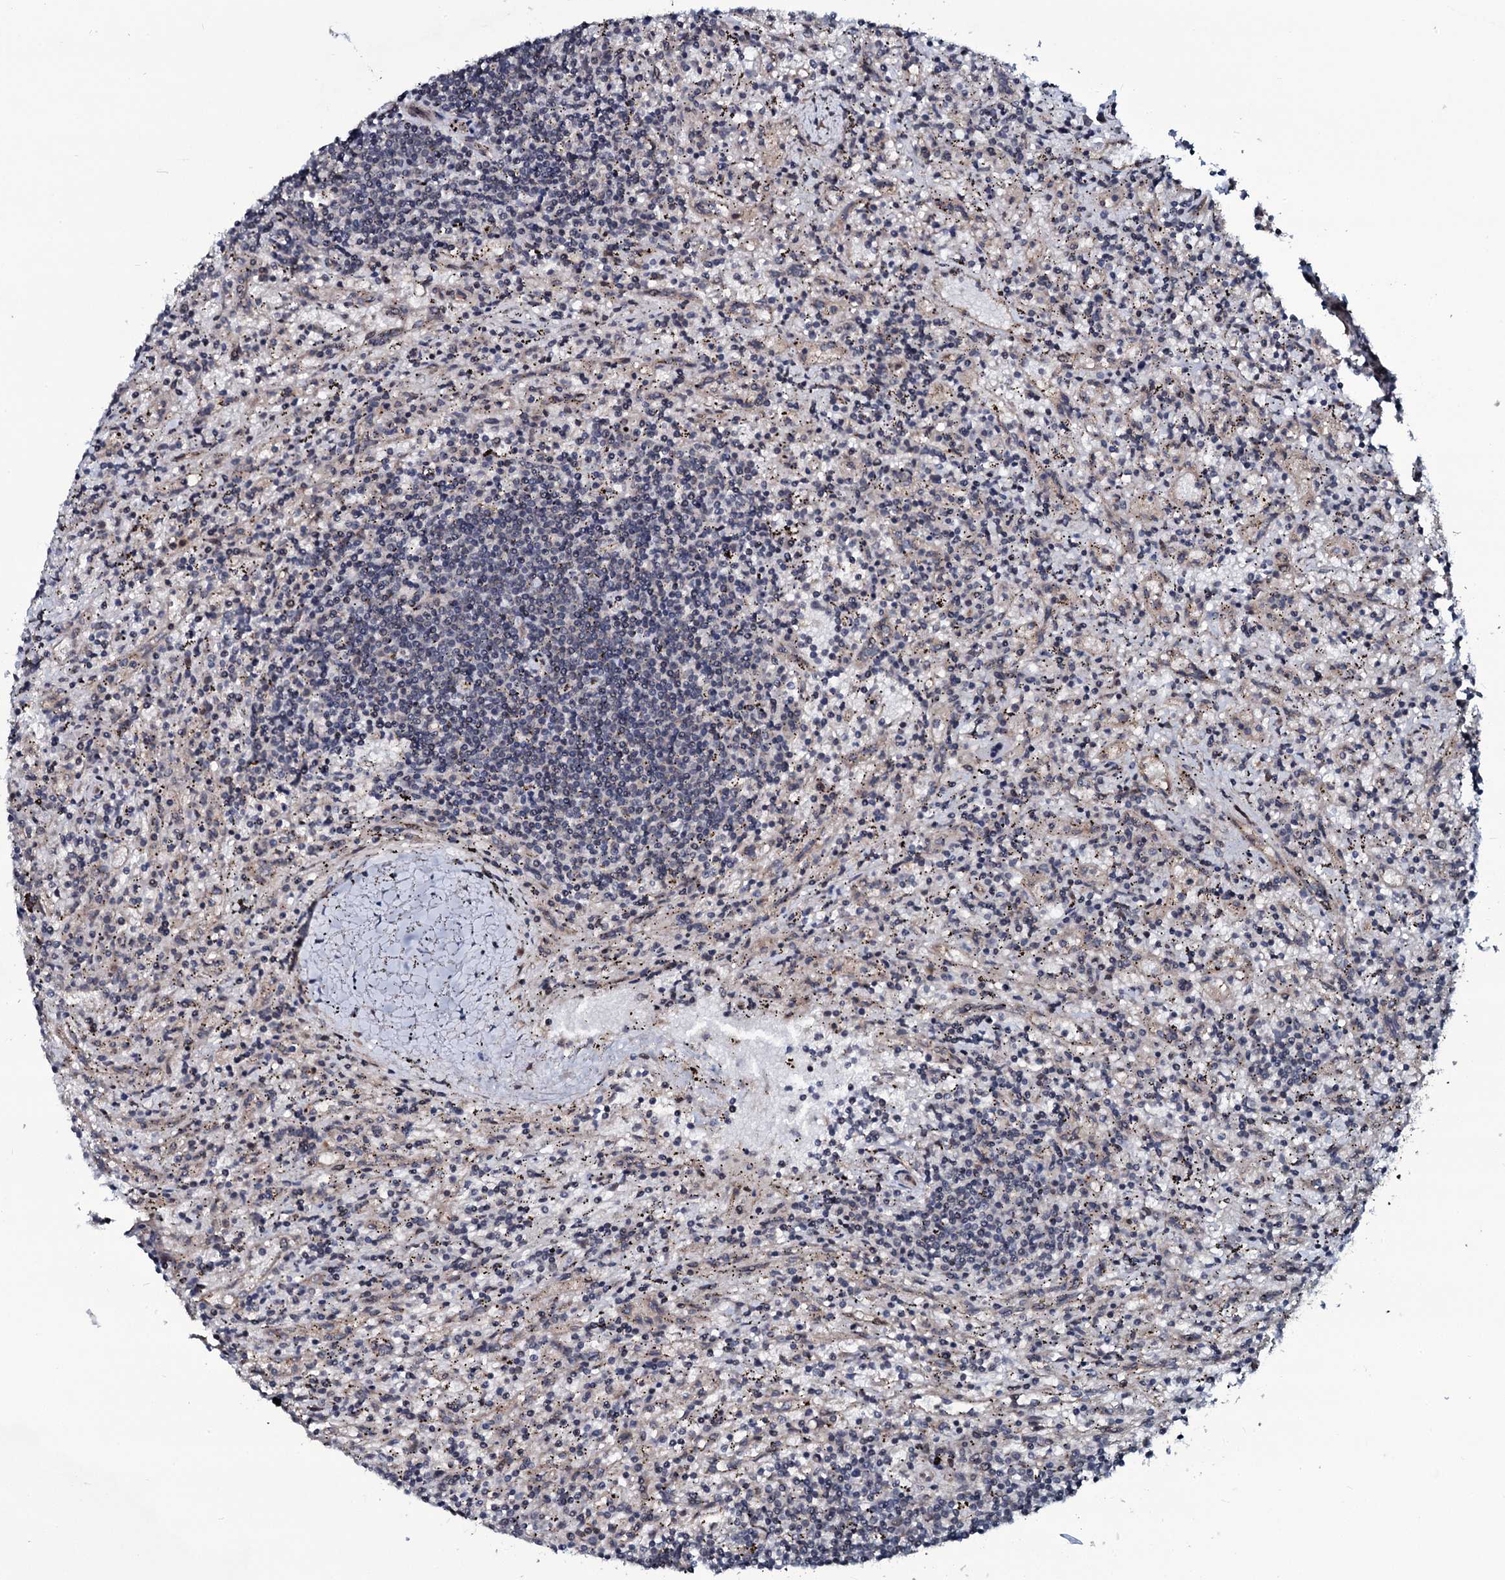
{"staining": {"intensity": "negative", "quantity": "none", "location": "none"}, "tissue": "lymphoma", "cell_type": "Tumor cells", "image_type": "cancer", "snomed": [{"axis": "morphology", "description": "Malignant lymphoma, non-Hodgkin's type, Low grade"}, {"axis": "topography", "description": "Spleen"}], "caption": "Histopathology image shows no significant protein staining in tumor cells of lymphoma.", "gene": "OGFOD2", "patient": {"sex": "male", "age": 76}}